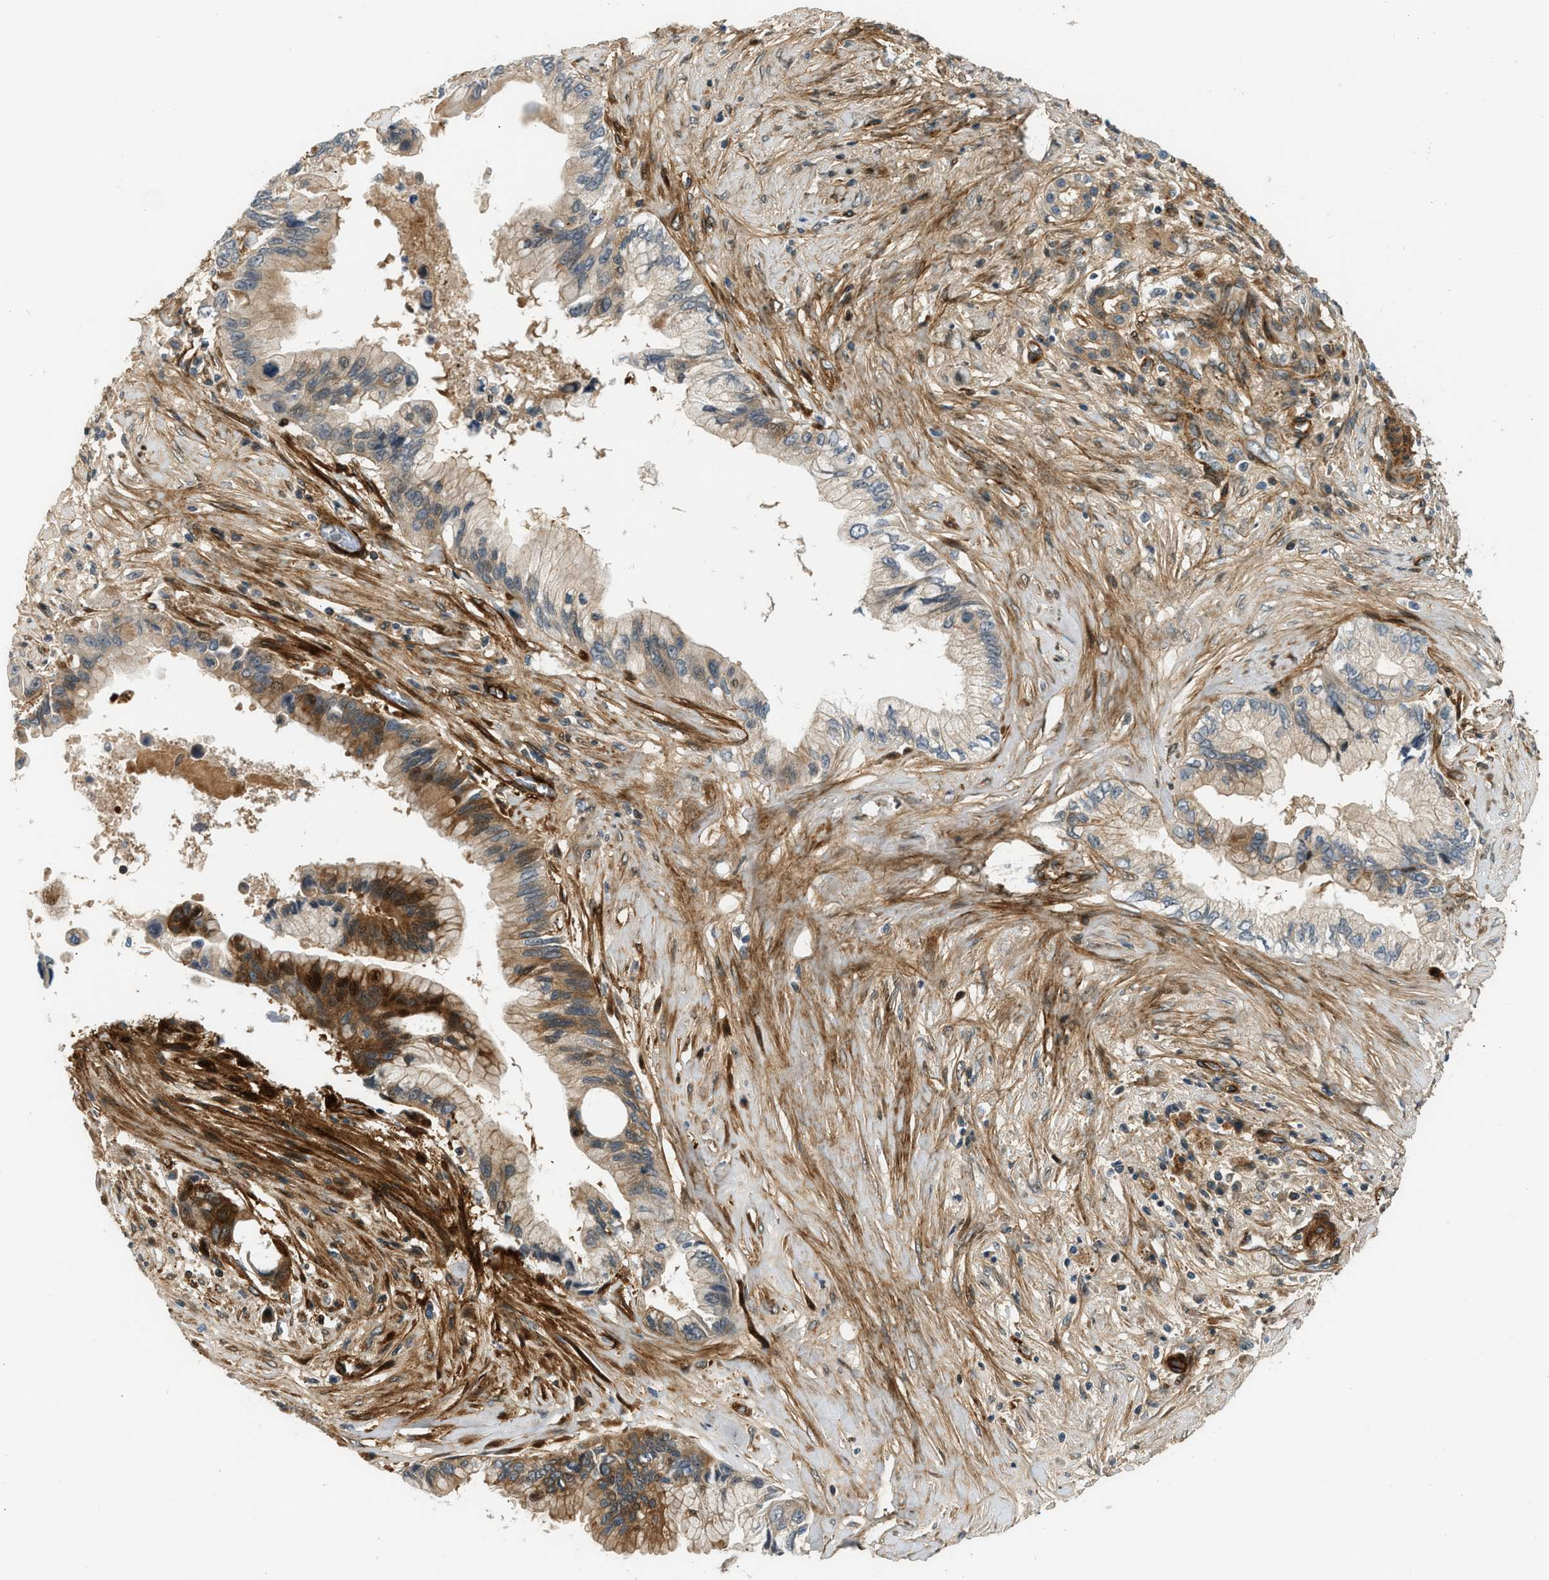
{"staining": {"intensity": "moderate", "quantity": "25%-75%", "location": "cytoplasmic/membranous"}, "tissue": "pancreatic cancer", "cell_type": "Tumor cells", "image_type": "cancer", "snomed": [{"axis": "morphology", "description": "Adenocarcinoma, NOS"}, {"axis": "topography", "description": "Pancreas"}], "caption": "Pancreatic cancer (adenocarcinoma) stained with immunohistochemistry demonstrates moderate cytoplasmic/membranous expression in about 25%-75% of tumor cells. The staining was performed using DAB (3,3'-diaminobenzidine), with brown indicating positive protein expression. Nuclei are stained blue with hematoxylin.", "gene": "EDNRA", "patient": {"sex": "female", "age": 73}}